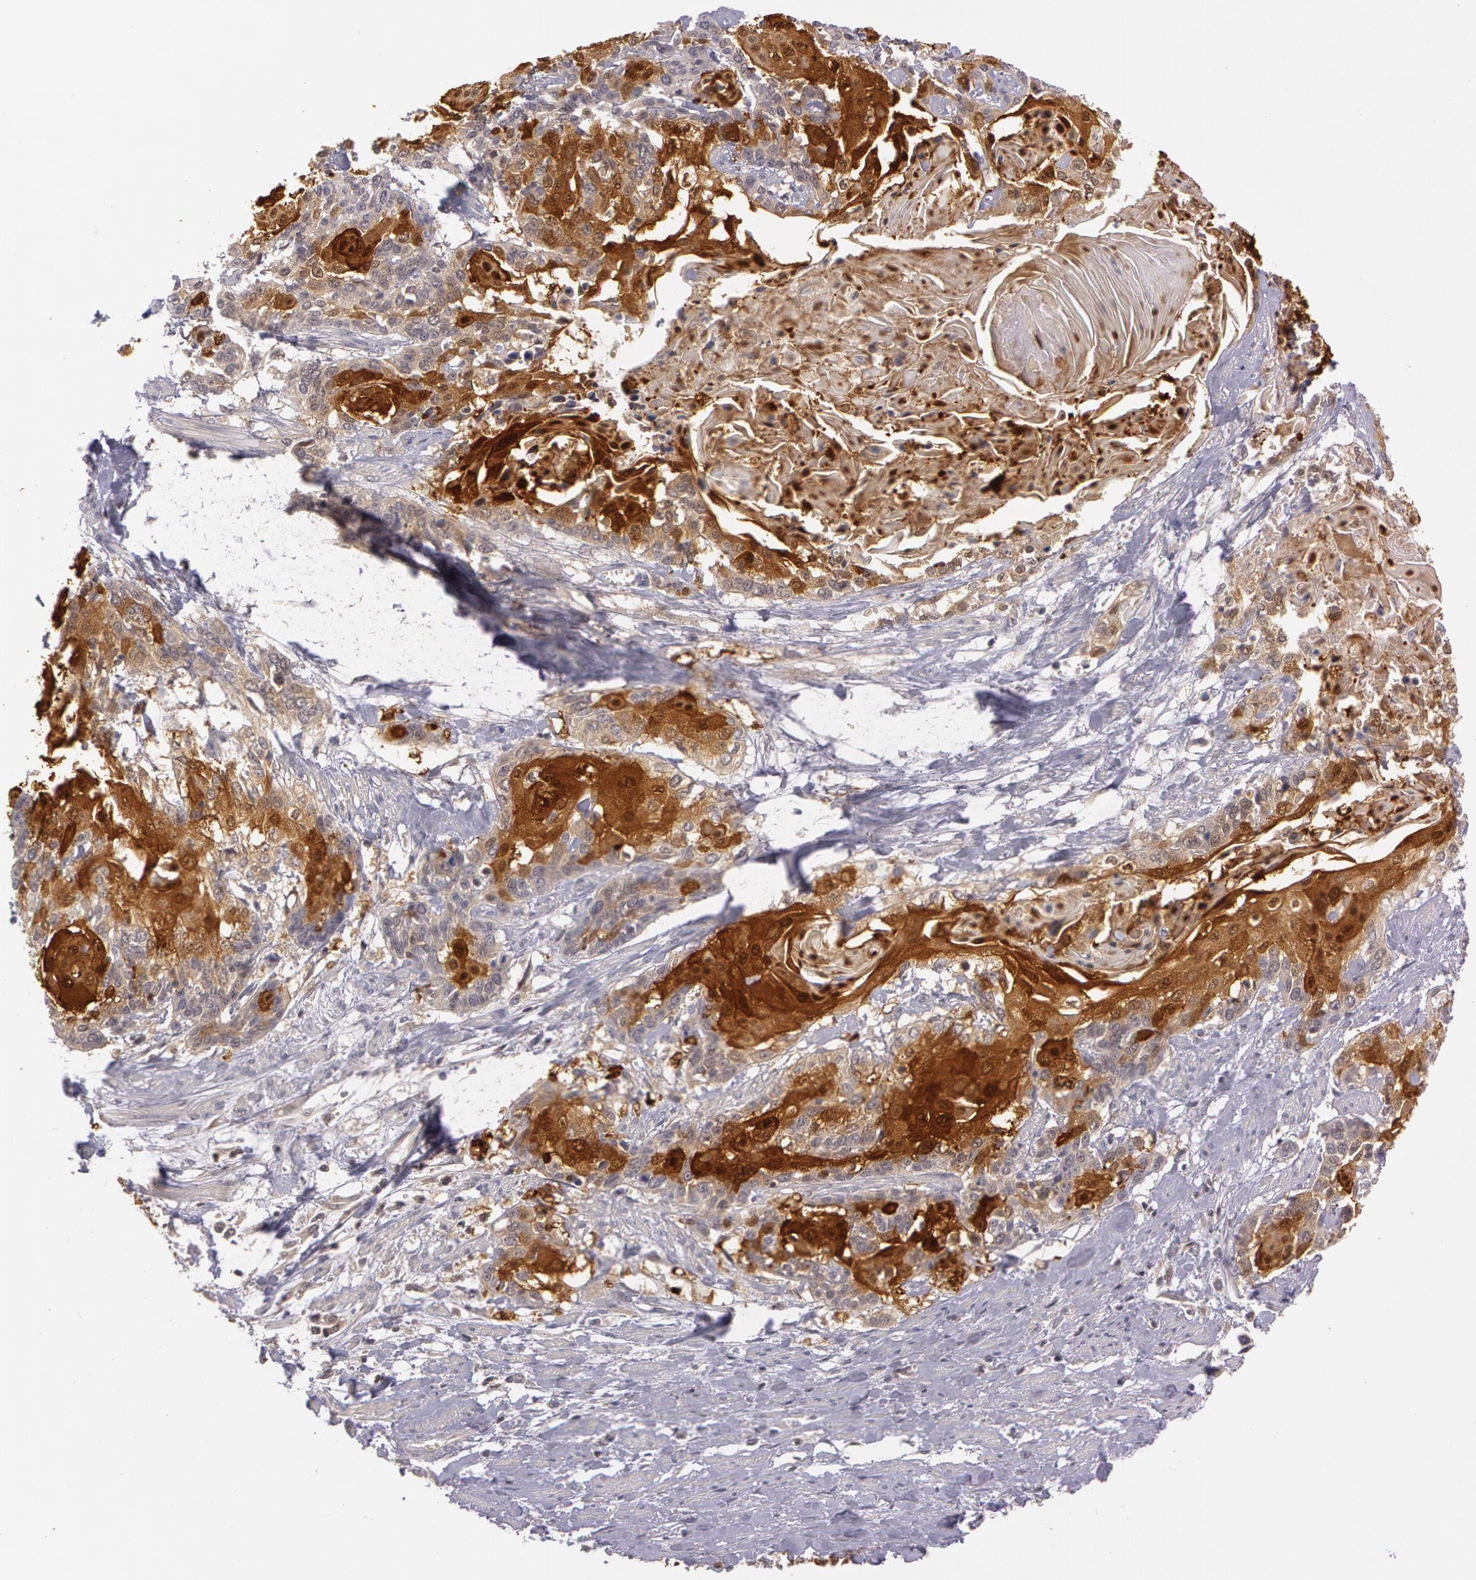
{"staining": {"intensity": "moderate", "quantity": "25%-75%", "location": "nuclear"}, "tissue": "cervical cancer", "cell_type": "Tumor cells", "image_type": "cancer", "snomed": [{"axis": "morphology", "description": "Squamous cell carcinoma, NOS"}, {"axis": "topography", "description": "Cervix"}], "caption": "A high-resolution image shows immunohistochemistry staining of cervical cancer (squamous cell carcinoma), which shows moderate nuclear positivity in approximately 25%-75% of tumor cells.", "gene": "IL1RN", "patient": {"sex": "female", "age": 57}}